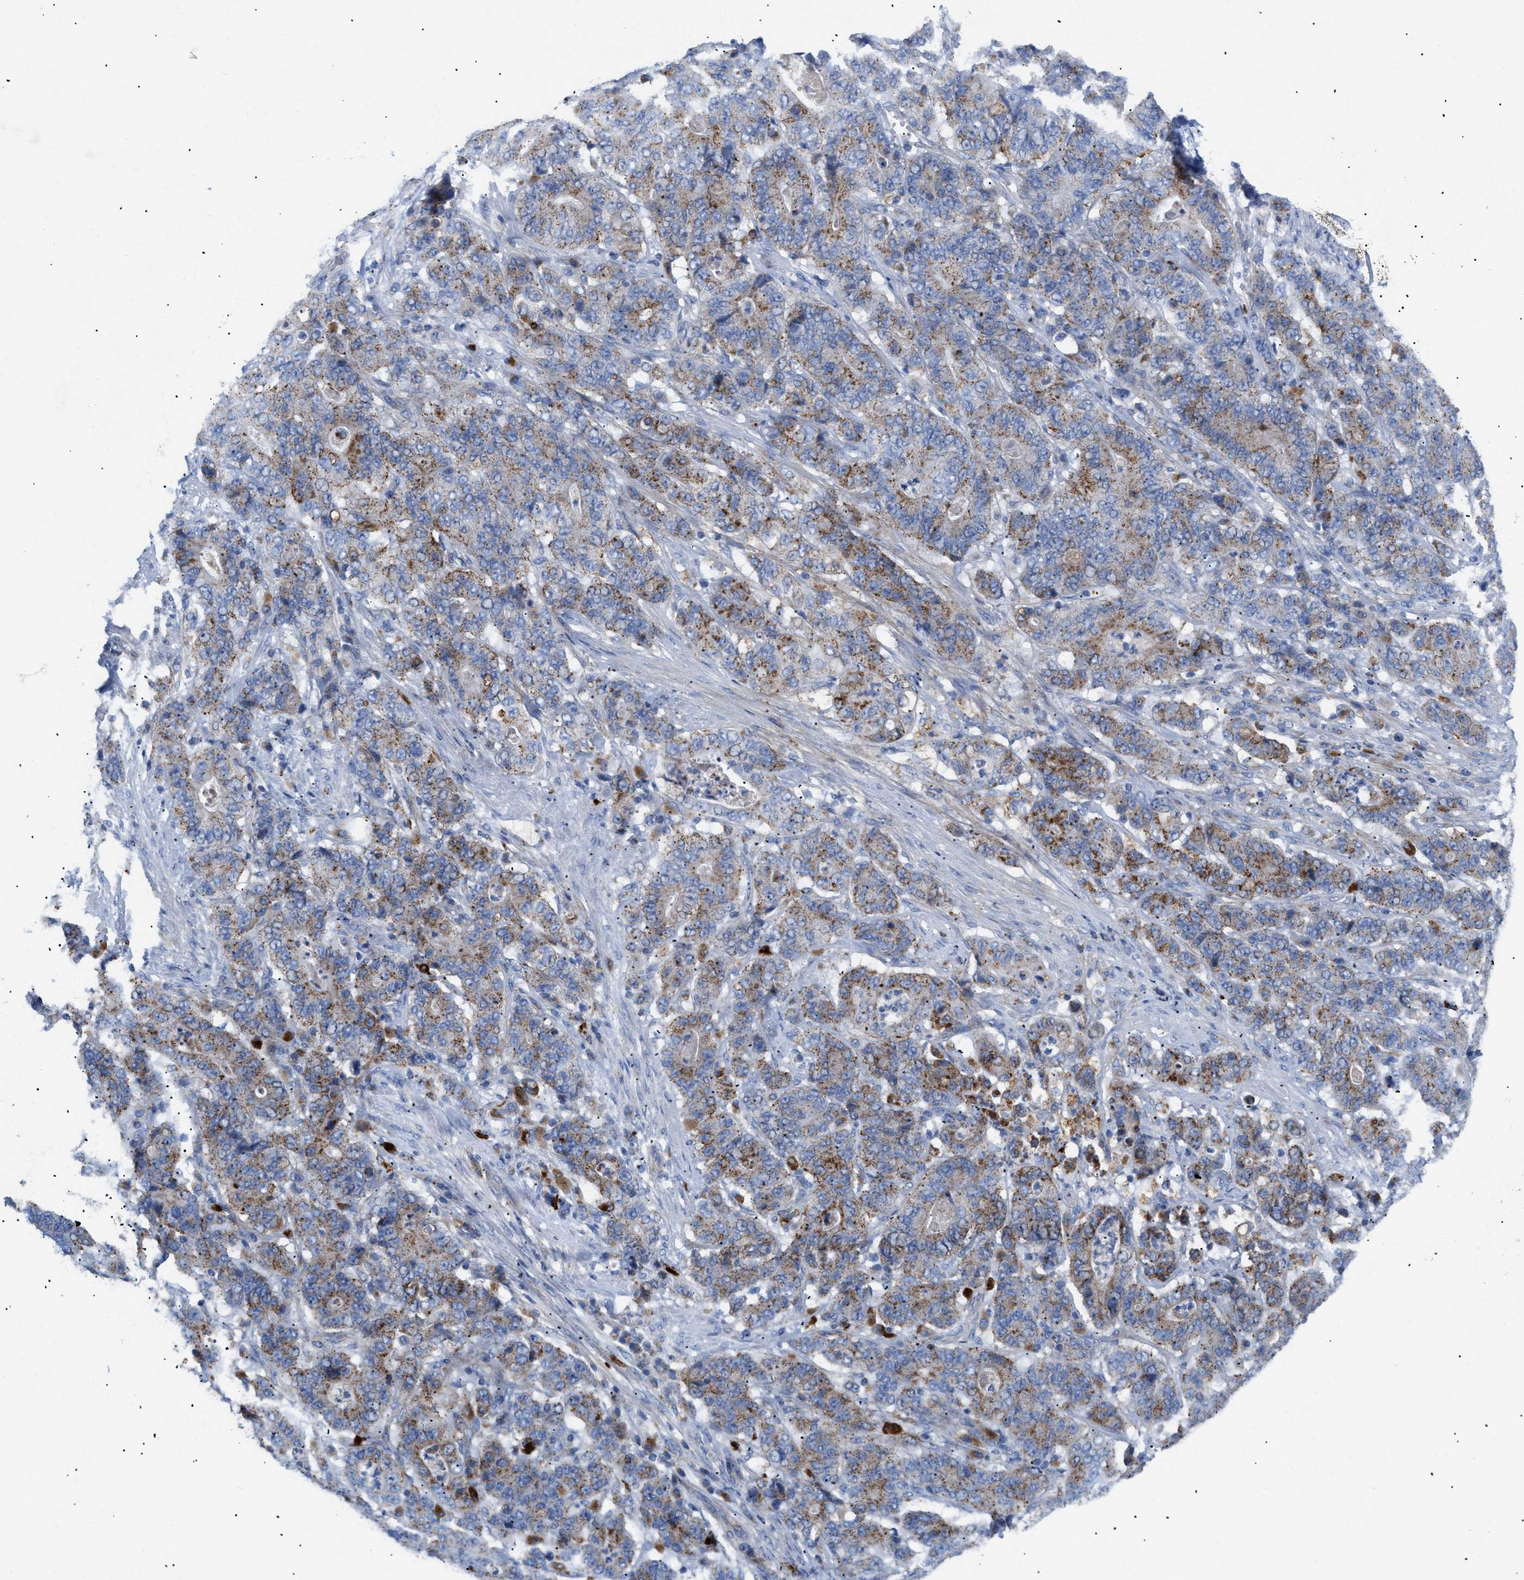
{"staining": {"intensity": "moderate", "quantity": ">75%", "location": "cytoplasmic/membranous"}, "tissue": "stomach cancer", "cell_type": "Tumor cells", "image_type": "cancer", "snomed": [{"axis": "morphology", "description": "Adenocarcinoma, NOS"}, {"axis": "topography", "description": "Stomach"}], "caption": "Adenocarcinoma (stomach) was stained to show a protein in brown. There is medium levels of moderate cytoplasmic/membranous staining in approximately >75% of tumor cells.", "gene": "DRAM2", "patient": {"sex": "female", "age": 73}}